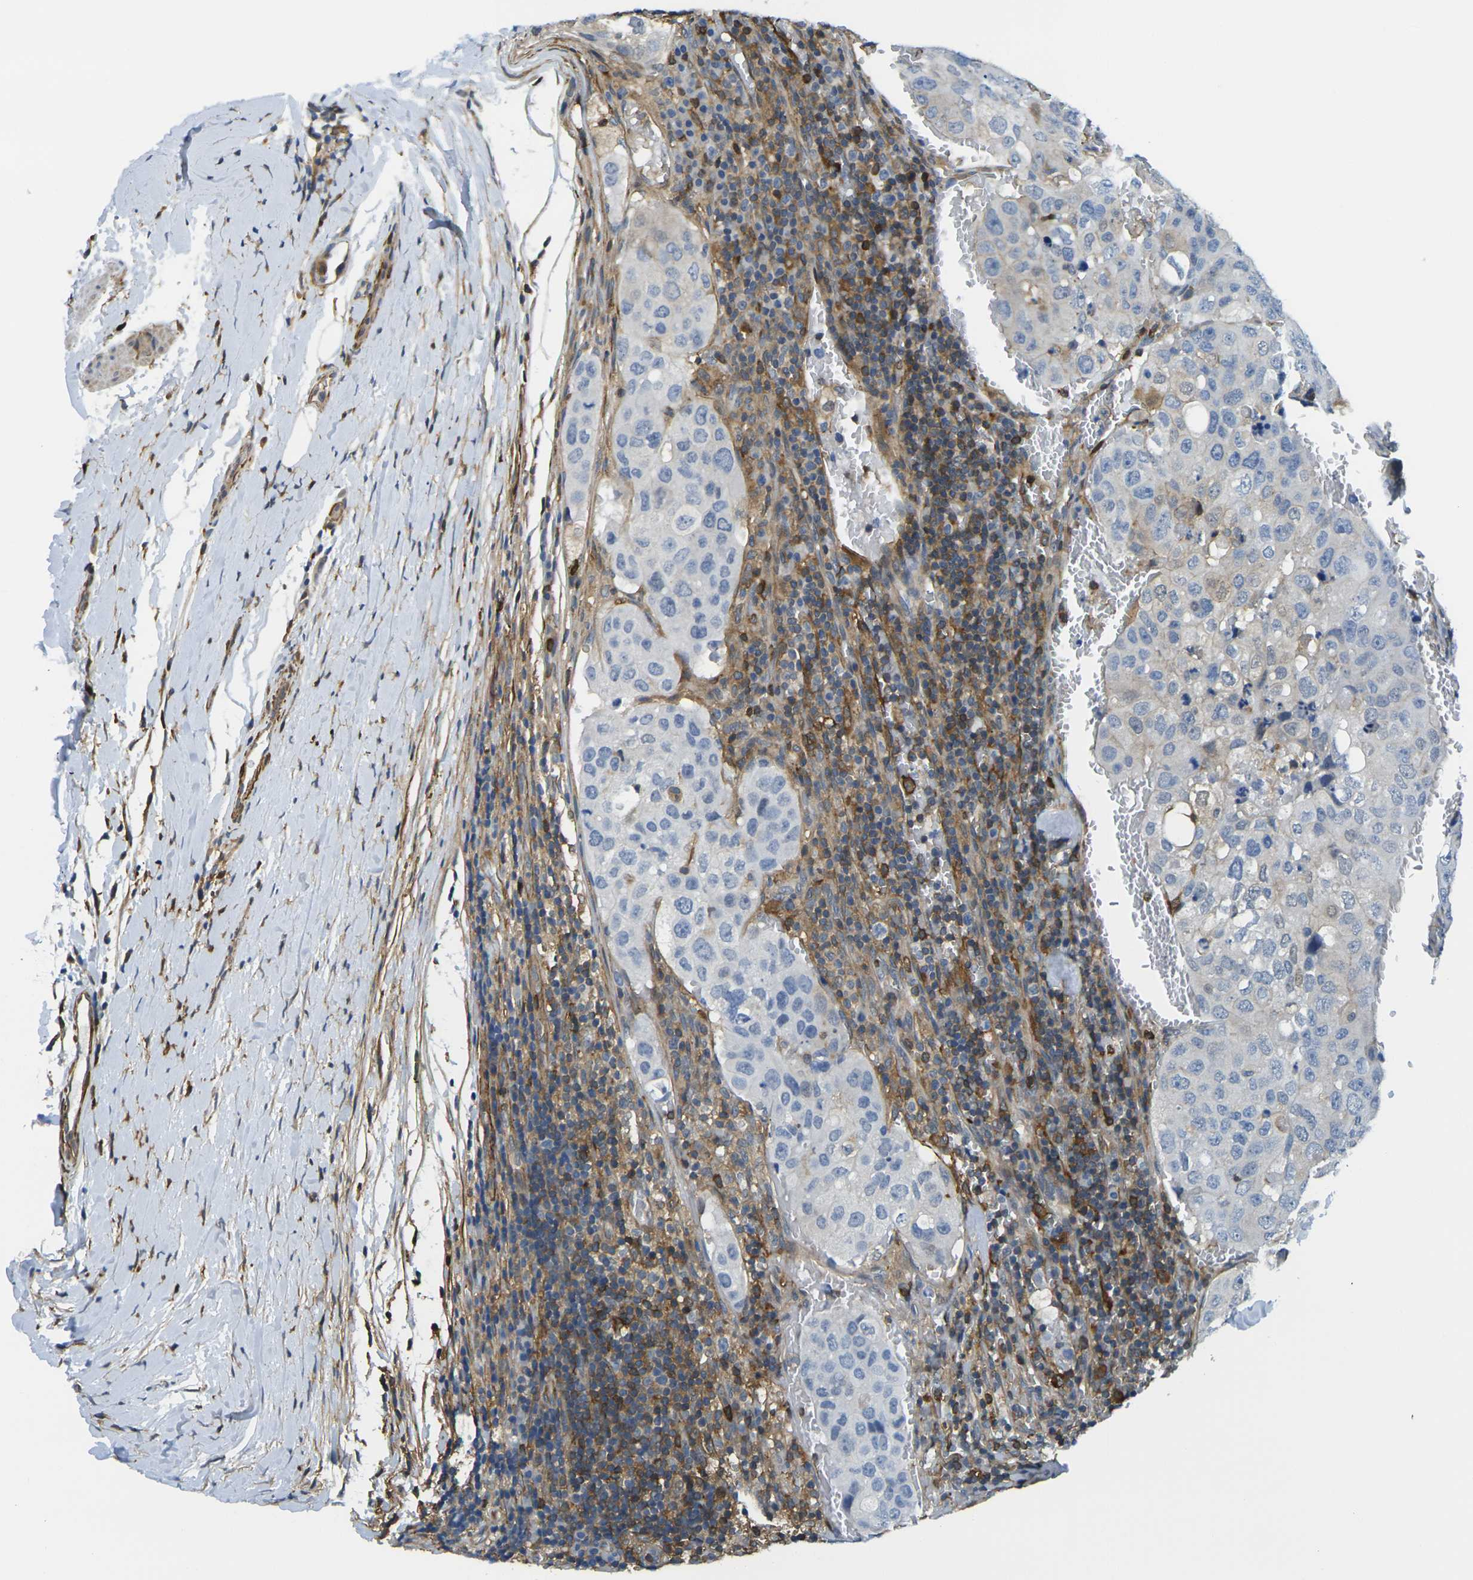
{"staining": {"intensity": "negative", "quantity": "none", "location": "none"}, "tissue": "urothelial cancer", "cell_type": "Tumor cells", "image_type": "cancer", "snomed": [{"axis": "morphology", "description": "Urothelial carcinoma, High grade"}, {"axis": "topography", "description": "Lymph node"}, {"axis": "topography", "description": "Urinary bladder"}], "caption": "Immunohistochemical staining of urothelial cancer demonstrates no significant staining in tumor cells.", "gene": "LASP1", "patient": {"sex": "male", "age": 51}}